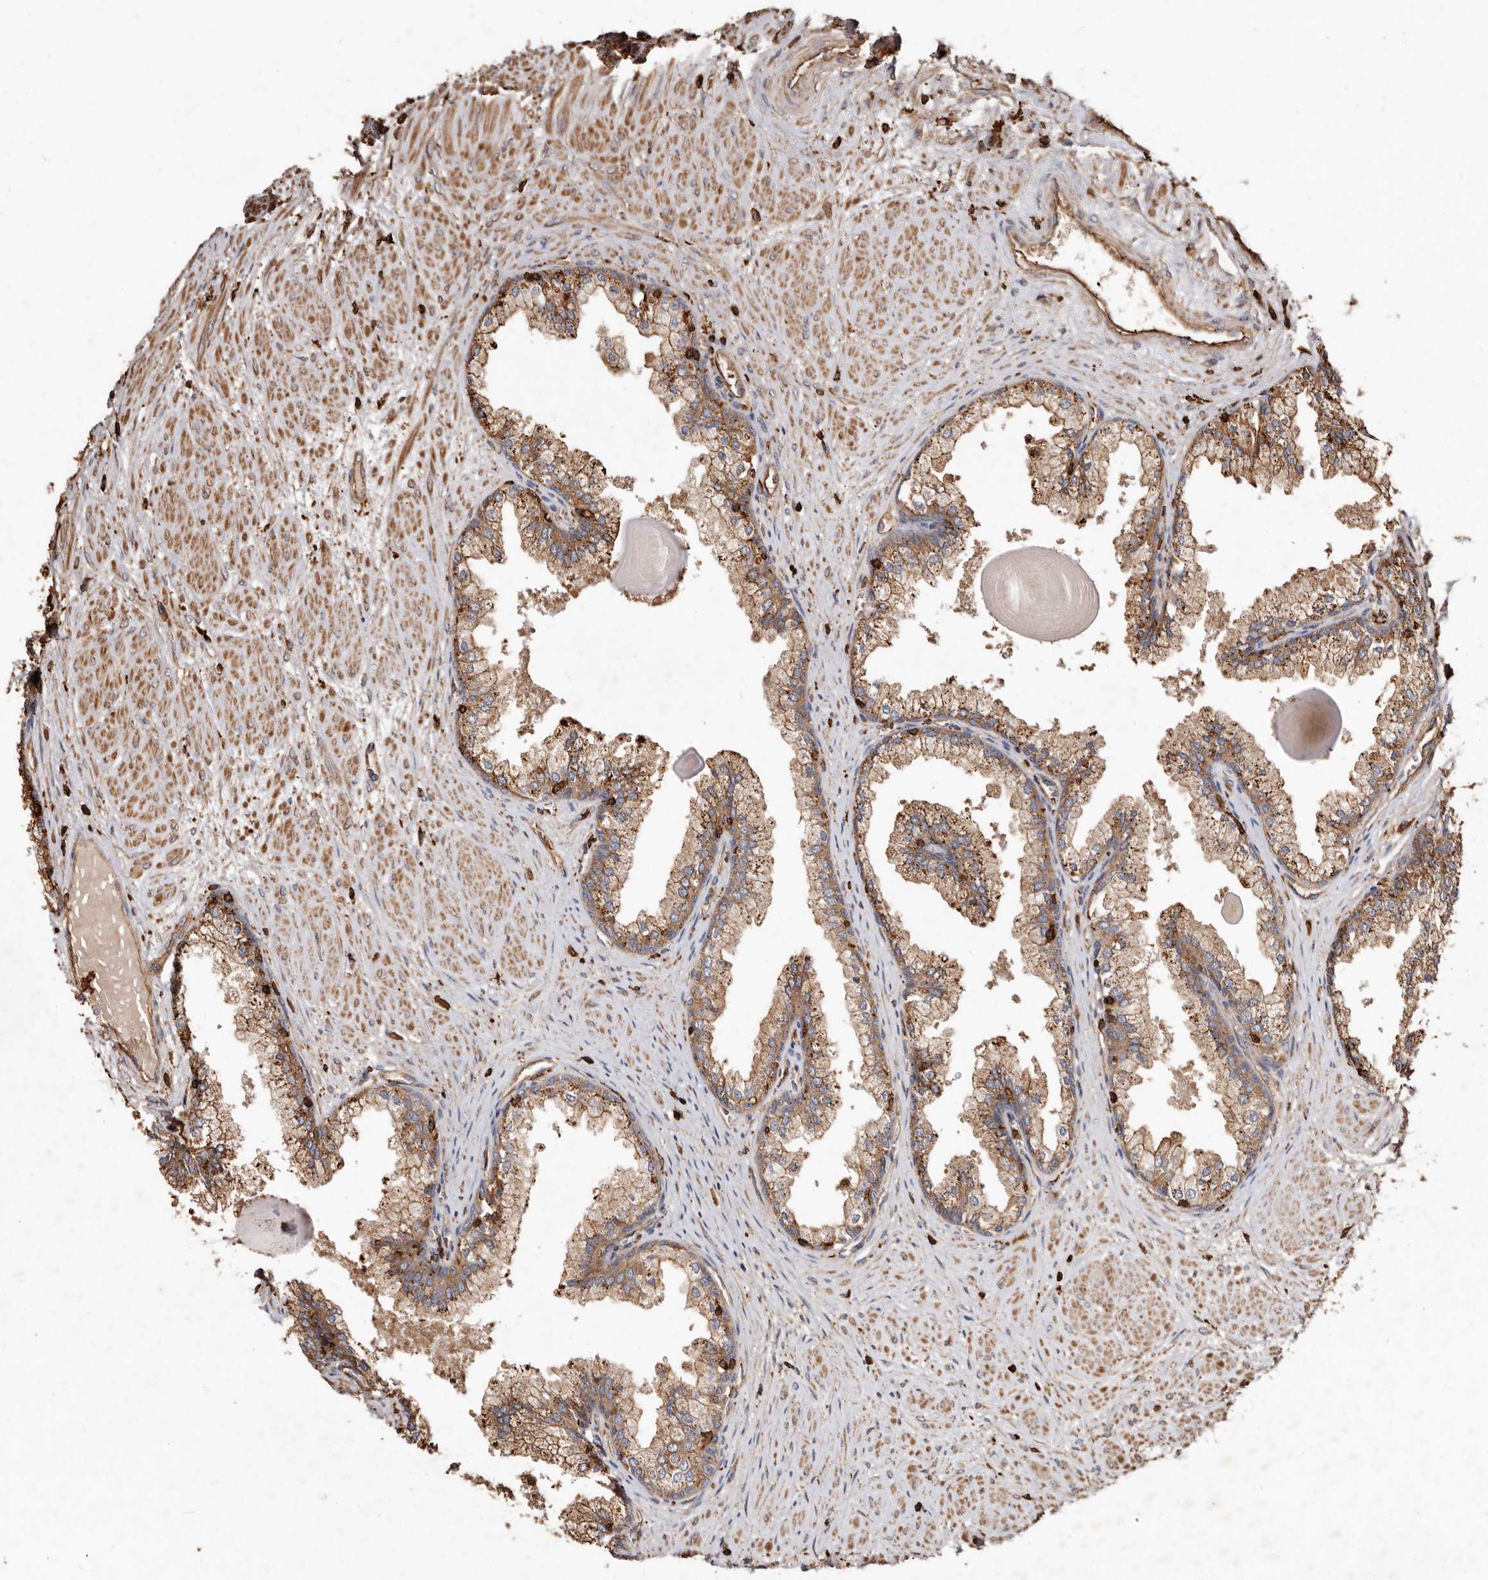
{"staining": {"intensity": "moderate", "quantity": ">75%", "location": "cytoplasmic/membranous"}, "tissue": "prostate cancer", "cell_type": "Tumor cells", "image_type": "cancer", "snomed": [{"axis": "morphology", "description": "Normal tissue, NOS"}, {"axis": "morphology", "description": "Adenocarcinoma, Low grade"}, {"axis": "topography", "description": "Prostate"}, {"axis": "topography", "description": "Peripheral nerve tissue"}], "caption": "Immunohistochemistry histopathology image of neoplastic tissue: human prostate cancer (low-grade adenocarcinoma) stained using immunohistochemistry displays medium levels of moderate protein expression localized specifically in the cytoplasmic/membranous of tumor cells, appearing as a cytoplasmic/membranous brown color.", "gene": "COQ8B", "patient": {"sex": "male", "age": 71}}